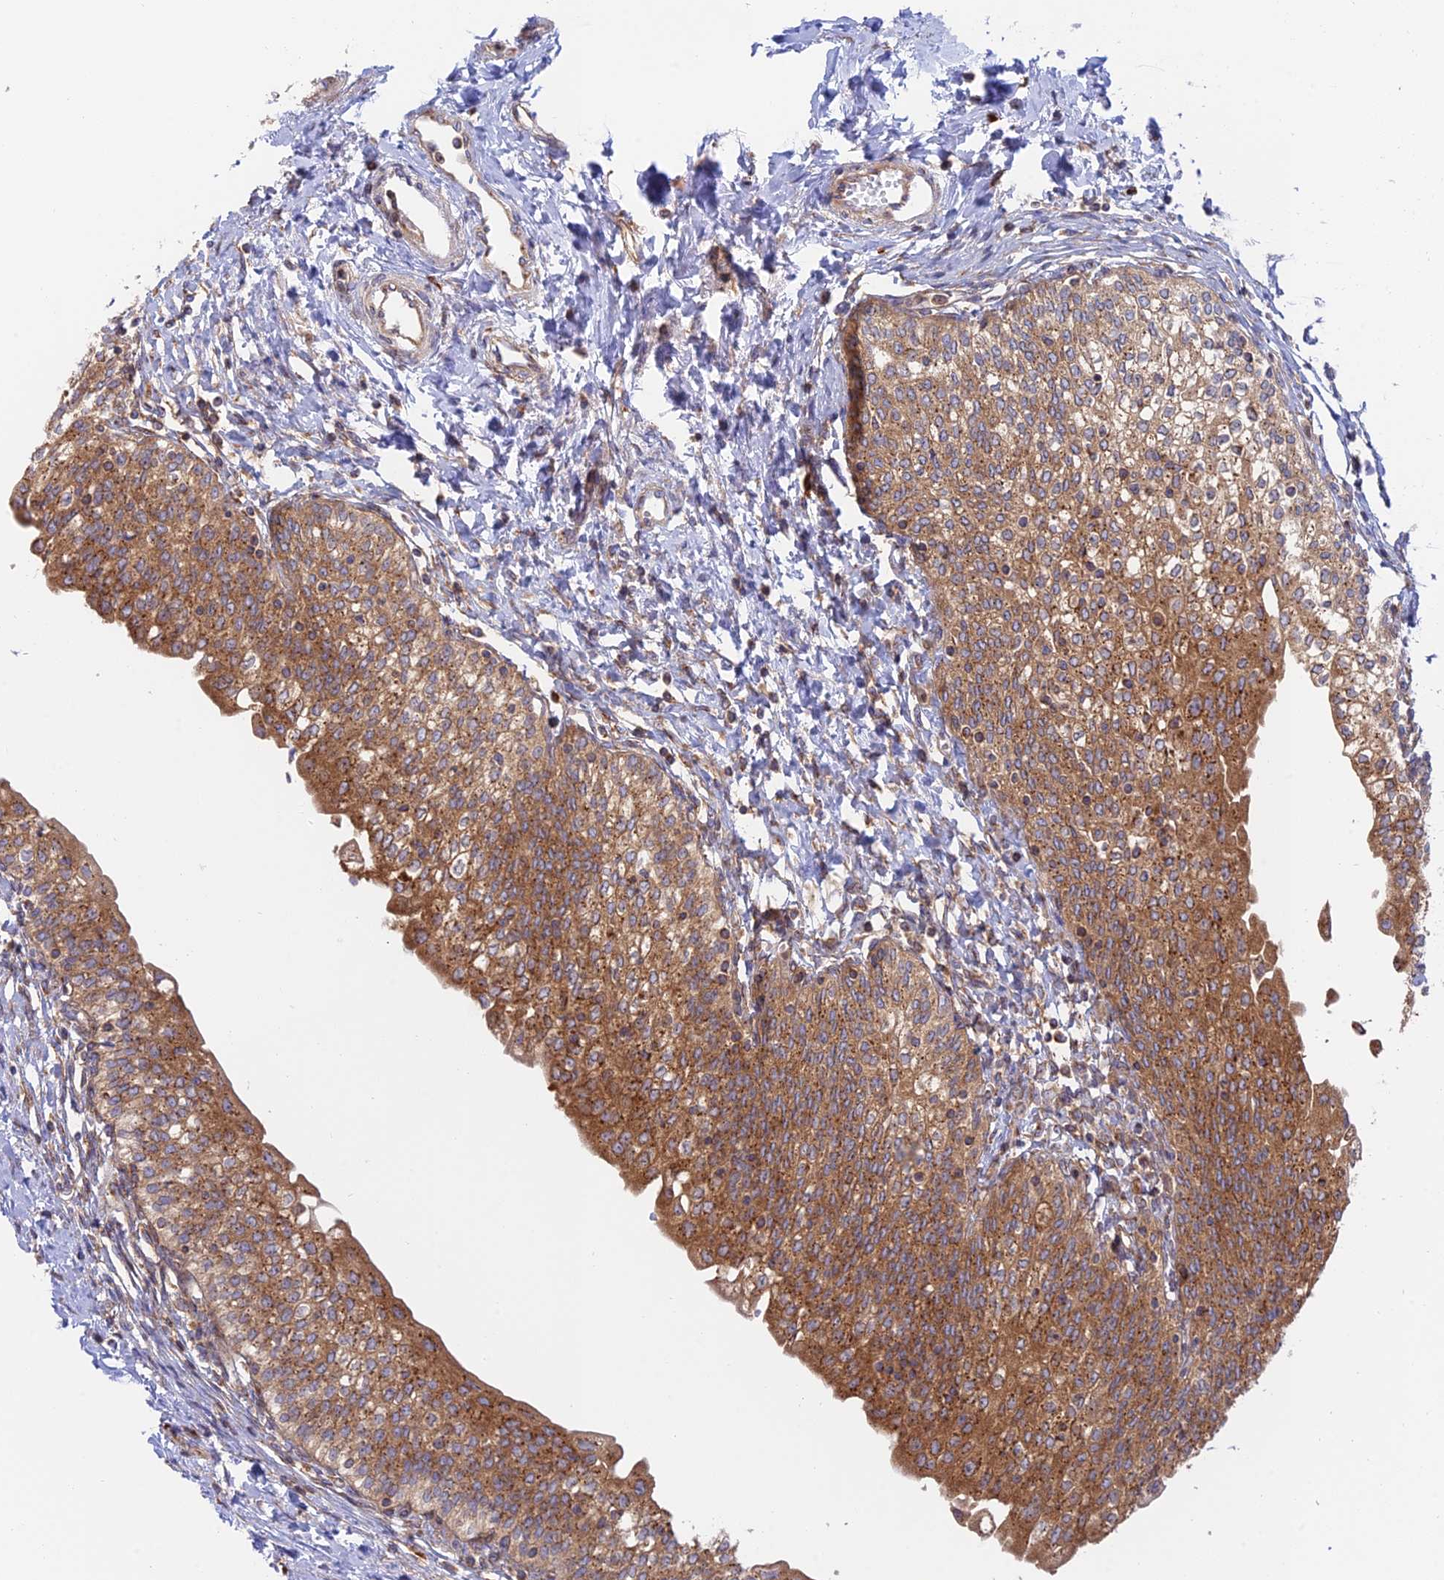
{"staining": {"intensity": "moderate", "quantity": ">75%", "location": "cytoplasmic/membranous"}, "tissue": "urinary bladder", "cell_type": "Urothelial cells", "image_type": "normal", "snomed": [{"axis": "morphology", "description": "Normal tissue, NOS"}, {"axis": "topography", "description": "Urinary bladder"}], "caption": "Urothelial cells demonstrate moderate cytoplasmic/membranous expression in approximately >75% of cells in normal urinary bladder.", "gene": "GOLGA3", "patient": {"sex": "male", "age": 55}}